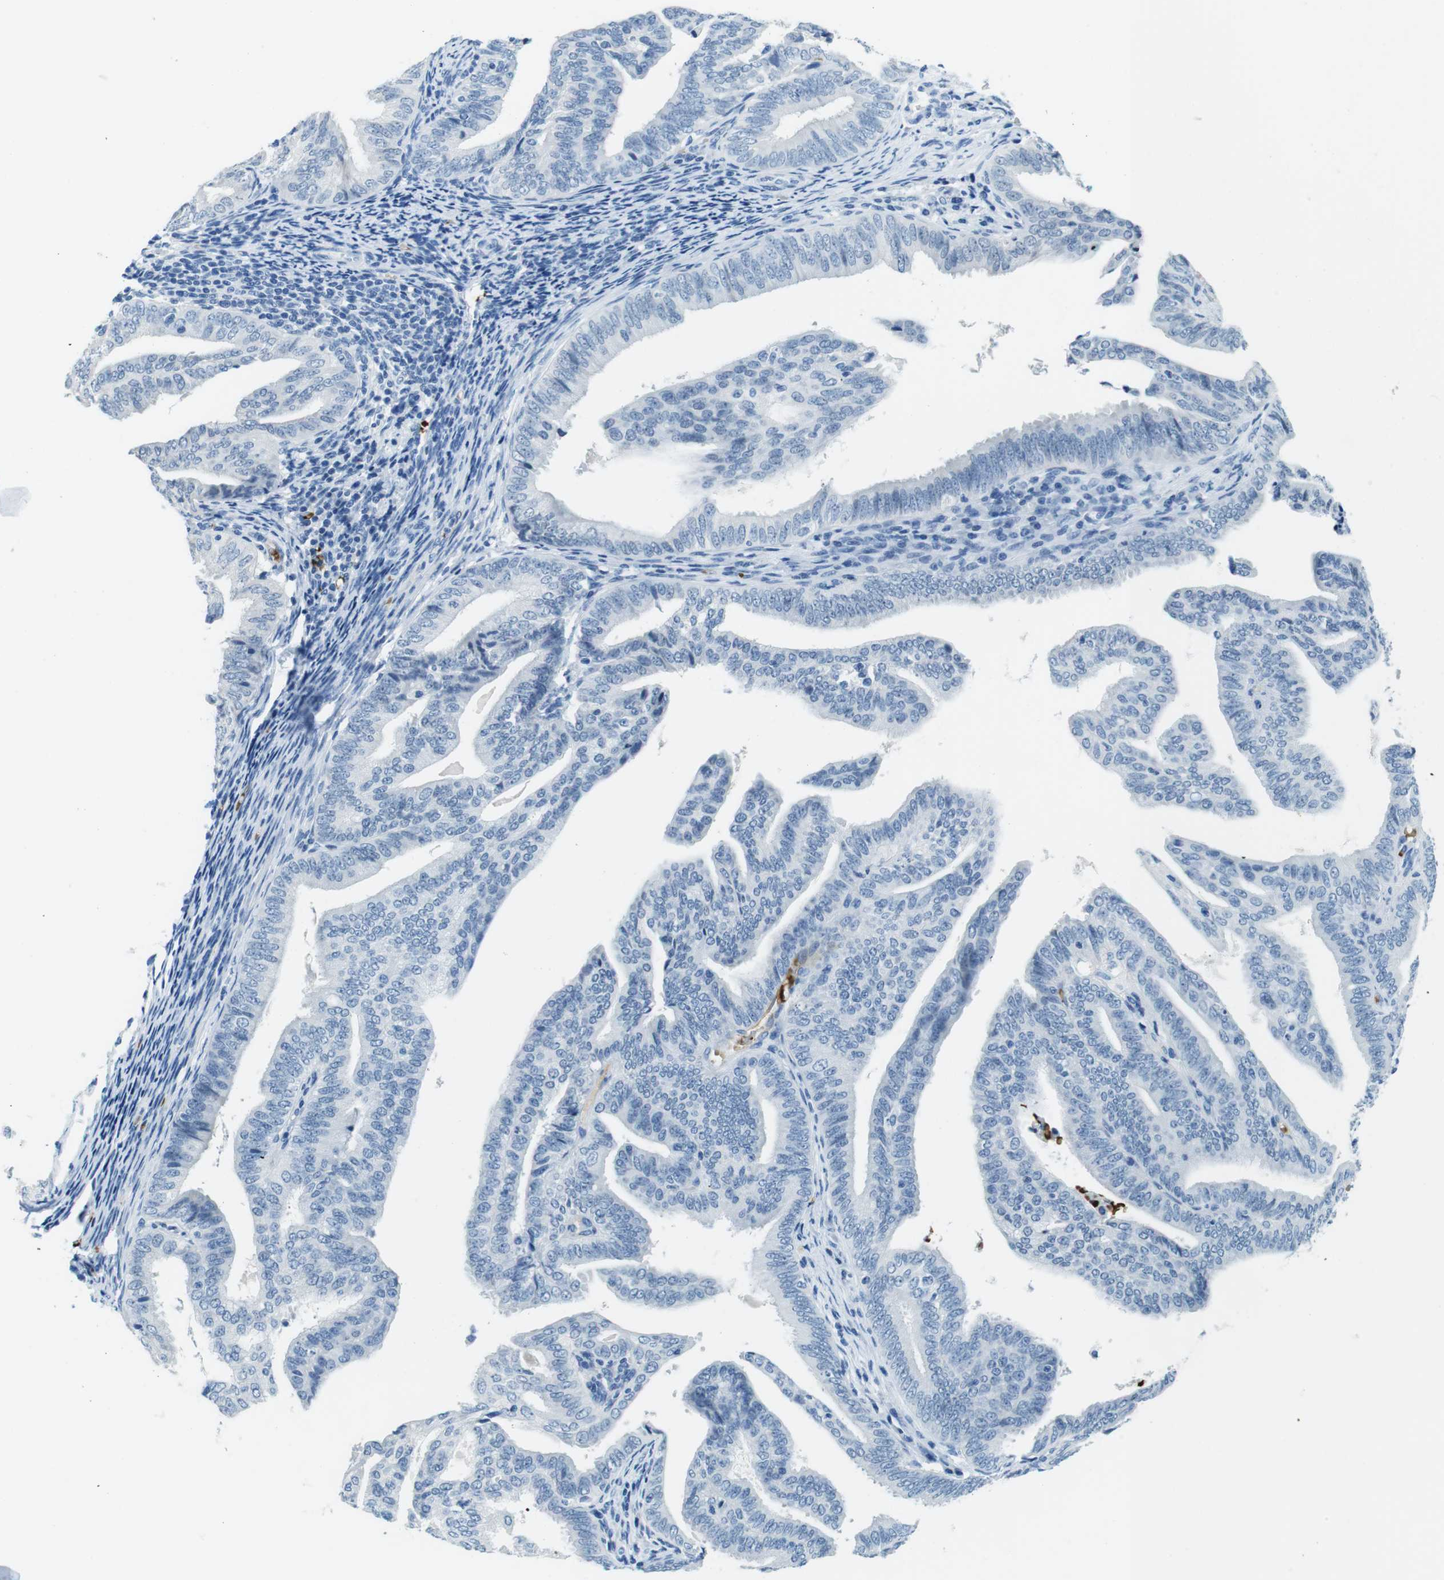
{"staining": {"intensity": "negative", "quantity": "none", "location": "none"}, "tissue": "endometrial cancer", "cell_type": "Tumor cells", "image_type": "cancer", "snomed": [{"axis": "morphology", "description": "Adenocarcinoma, NOS"}, {"axis": "topography", "description": "Endometrium"}], "caption": "Micrograph shows no protein staining in tumor cells of adenocarcinoma (endometrial) tissue. (DAB IHC visualized using brightfield microscopy, high magnification).", "gene": "TFAP2C", "patient": {"sex": "female", "age": 58}}